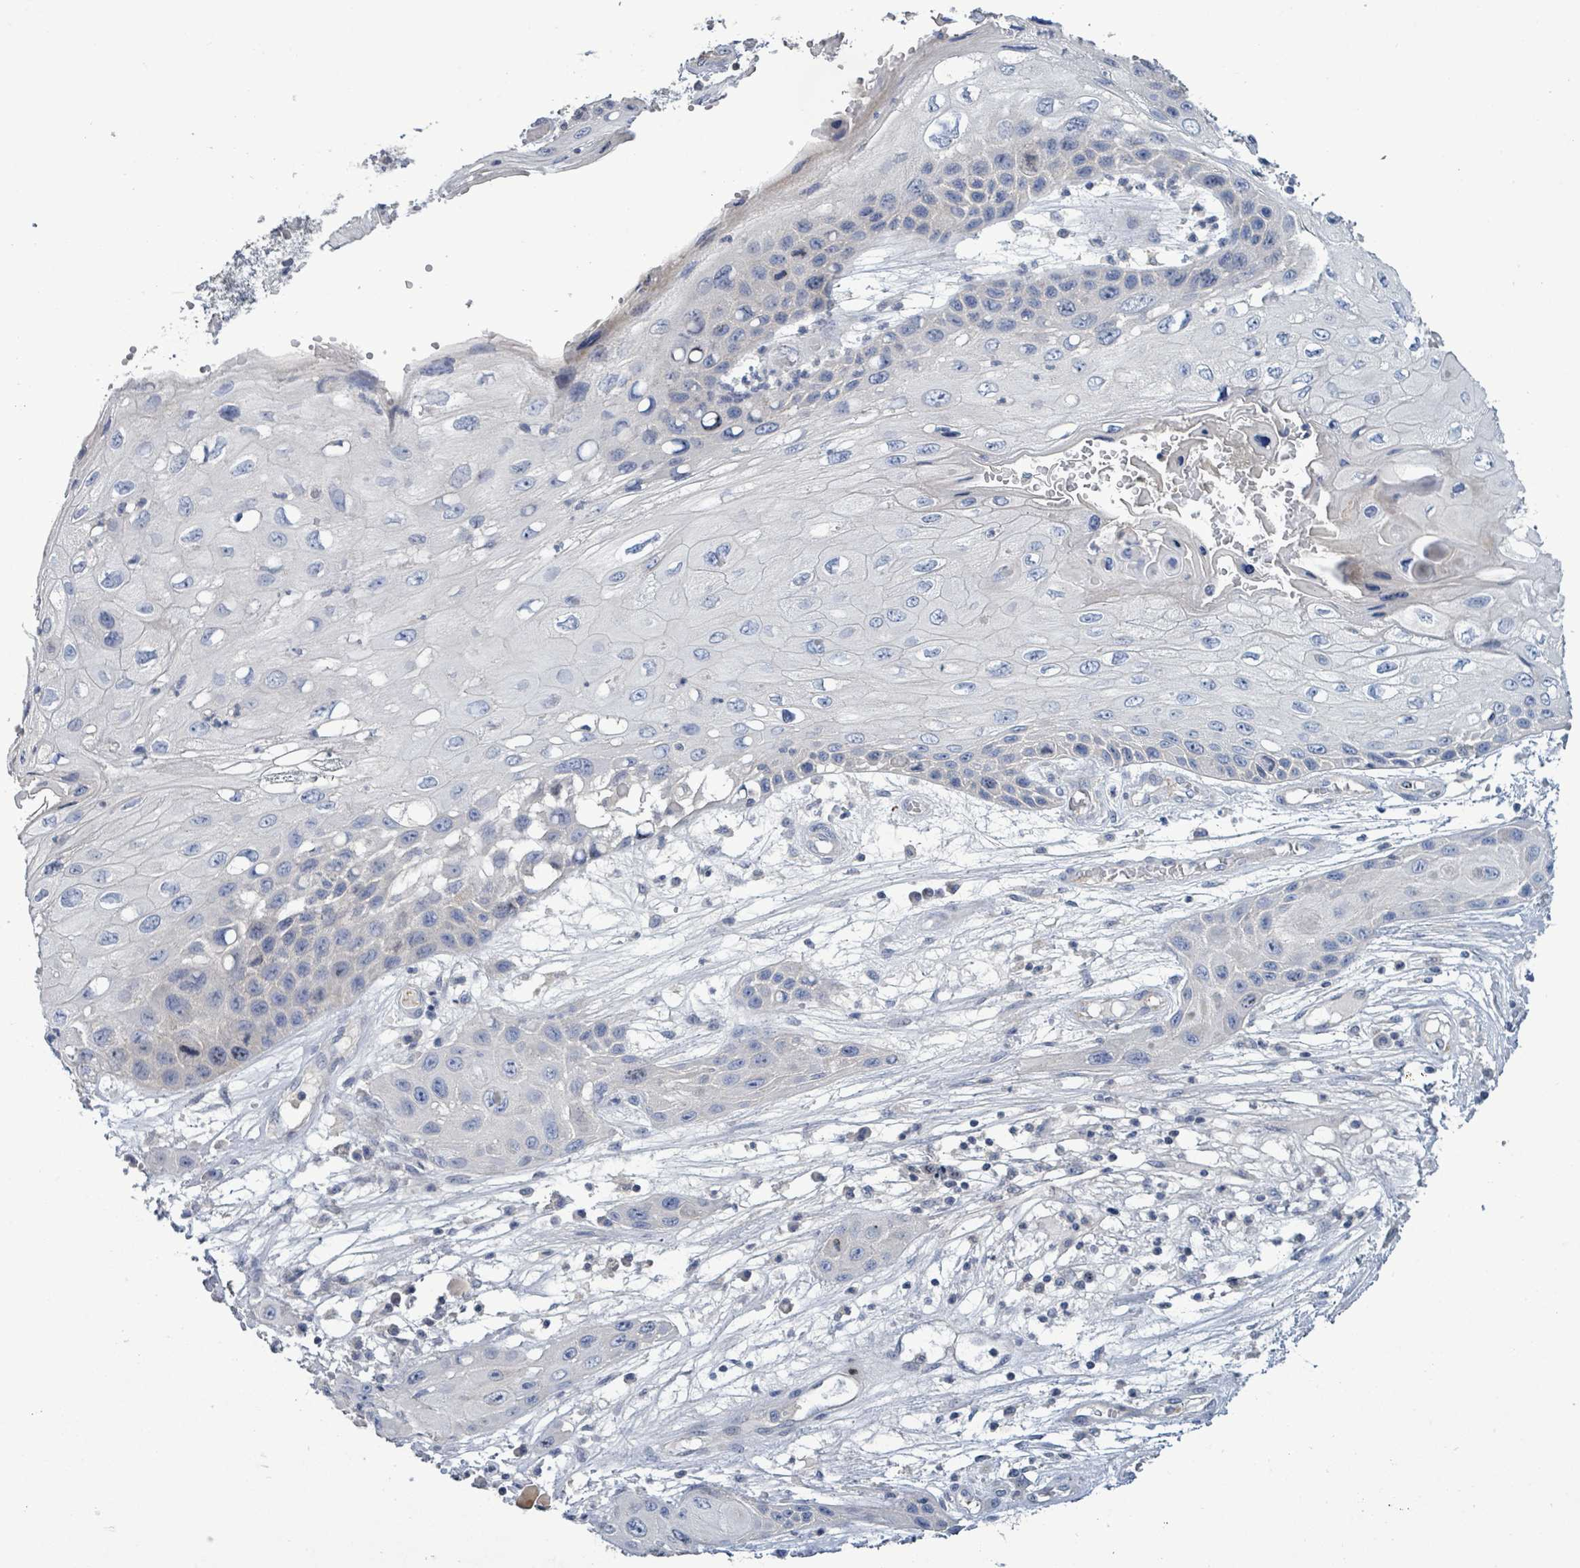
{"staining": {"intensity": "negative", "quantity": "none", "location": "none"}, "tissue": "skin cancer", "cell_type": "Tumor cells", "image_type": "cancer", "snomed": [{"axis": "morphology", "description": "Squamous cell carcinoma, NOS"}, {"axis": "topography", "description": "Skin"}, {"axis": "topography", "description": "Vulva"}], "caption": "Skin cancer was stained to show a protein in brown. There is no significant staining in tumor cells.", "gene": "KRAS", "patient": {"sex": "female", "age": 44}}